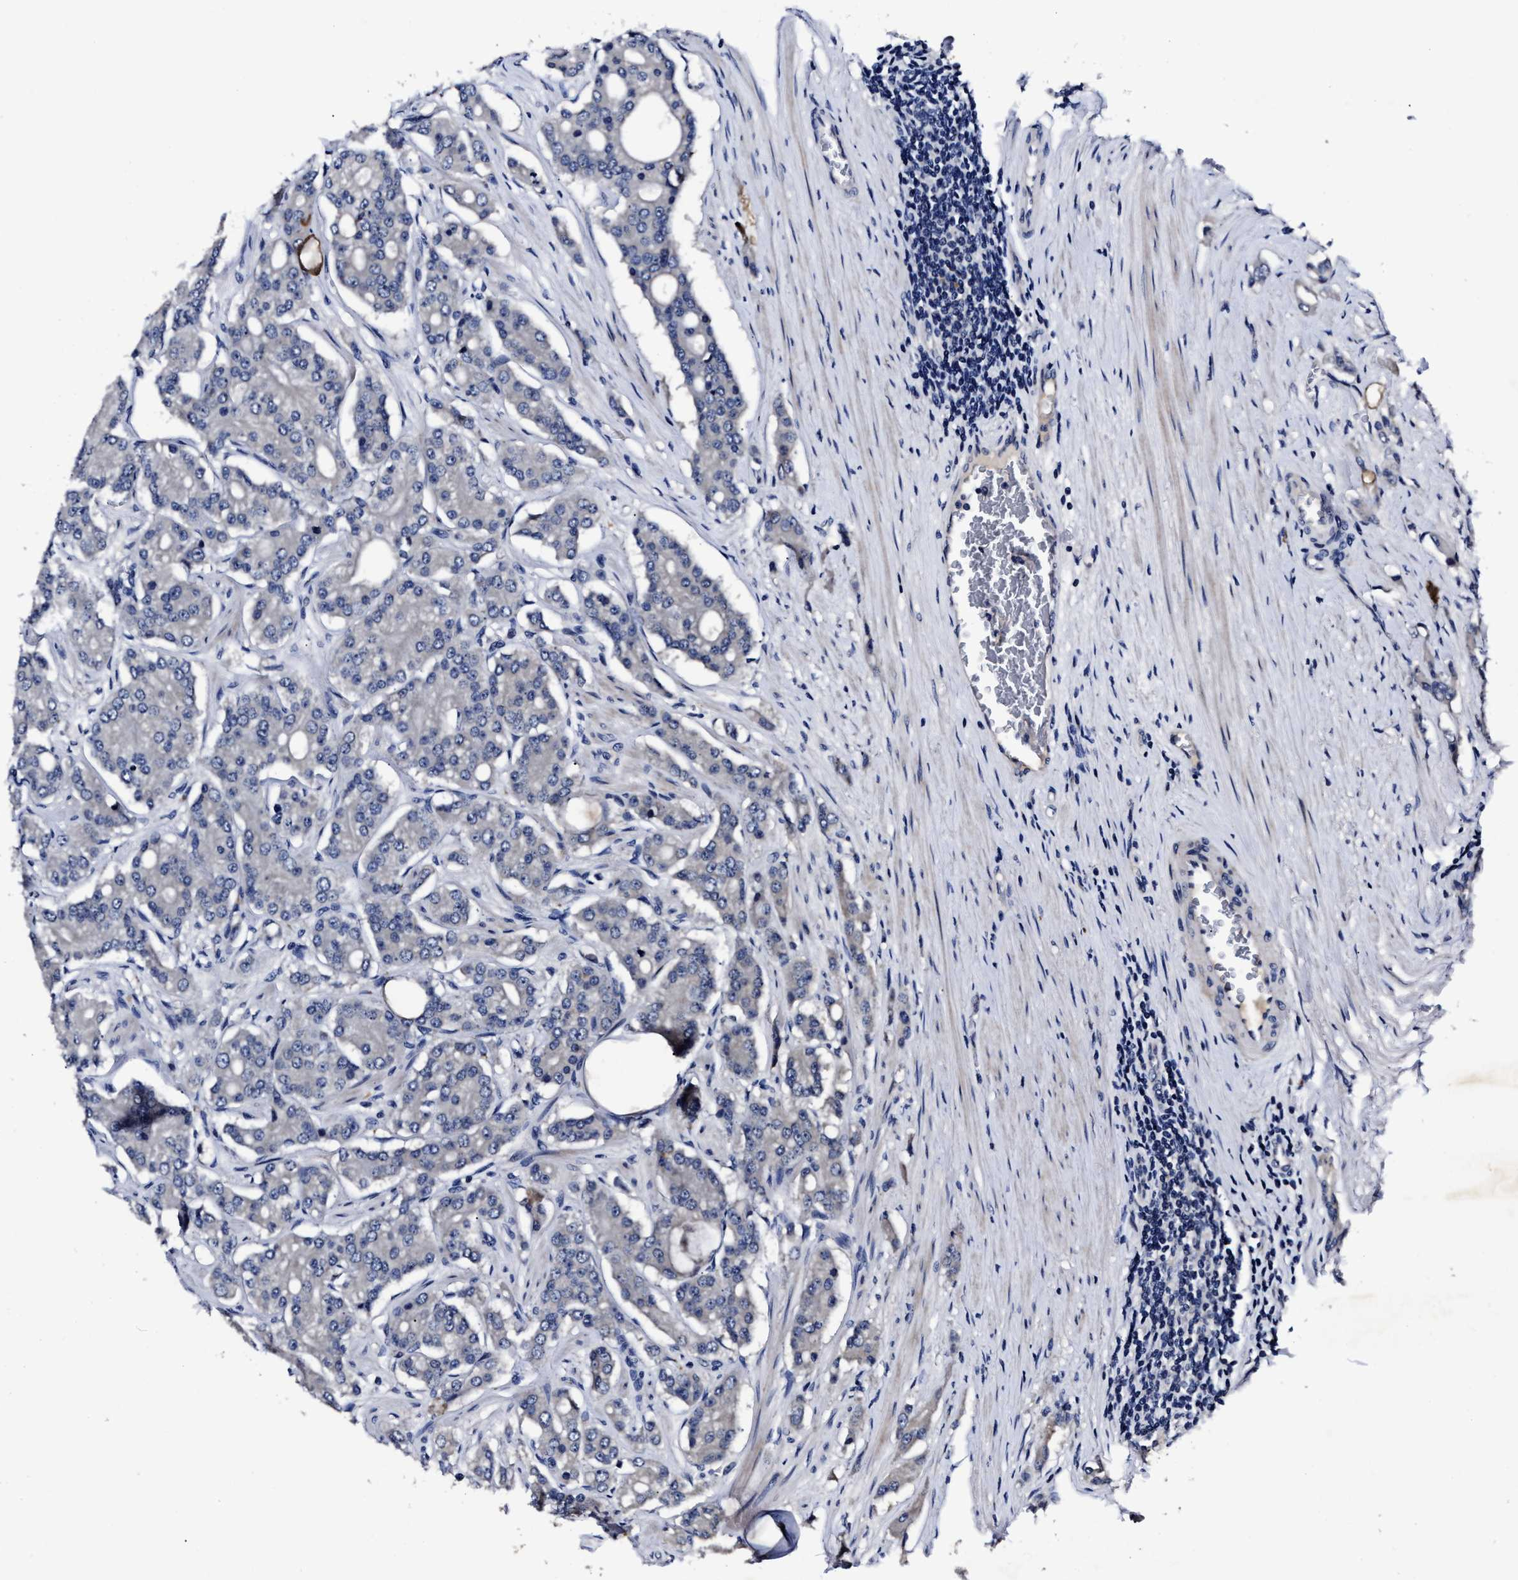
{"staining": {"intensity": "negative", "quantity": "none", "location": "none"}, "tissue": "prostate cancer", "cell_type": "Tumor cells", "image_type": "cancer", "snomed": [{"axis": "morphology", "description": "Adenocarcinoma, High grade"}, {"axis": "topography", "description": "Prostate"}], "caption": "A micrograph of human prostate cancer is negative for staining in tumor cells.", "gene": "OLFML2A", "patient": {"sex": "male", "age": 71}}